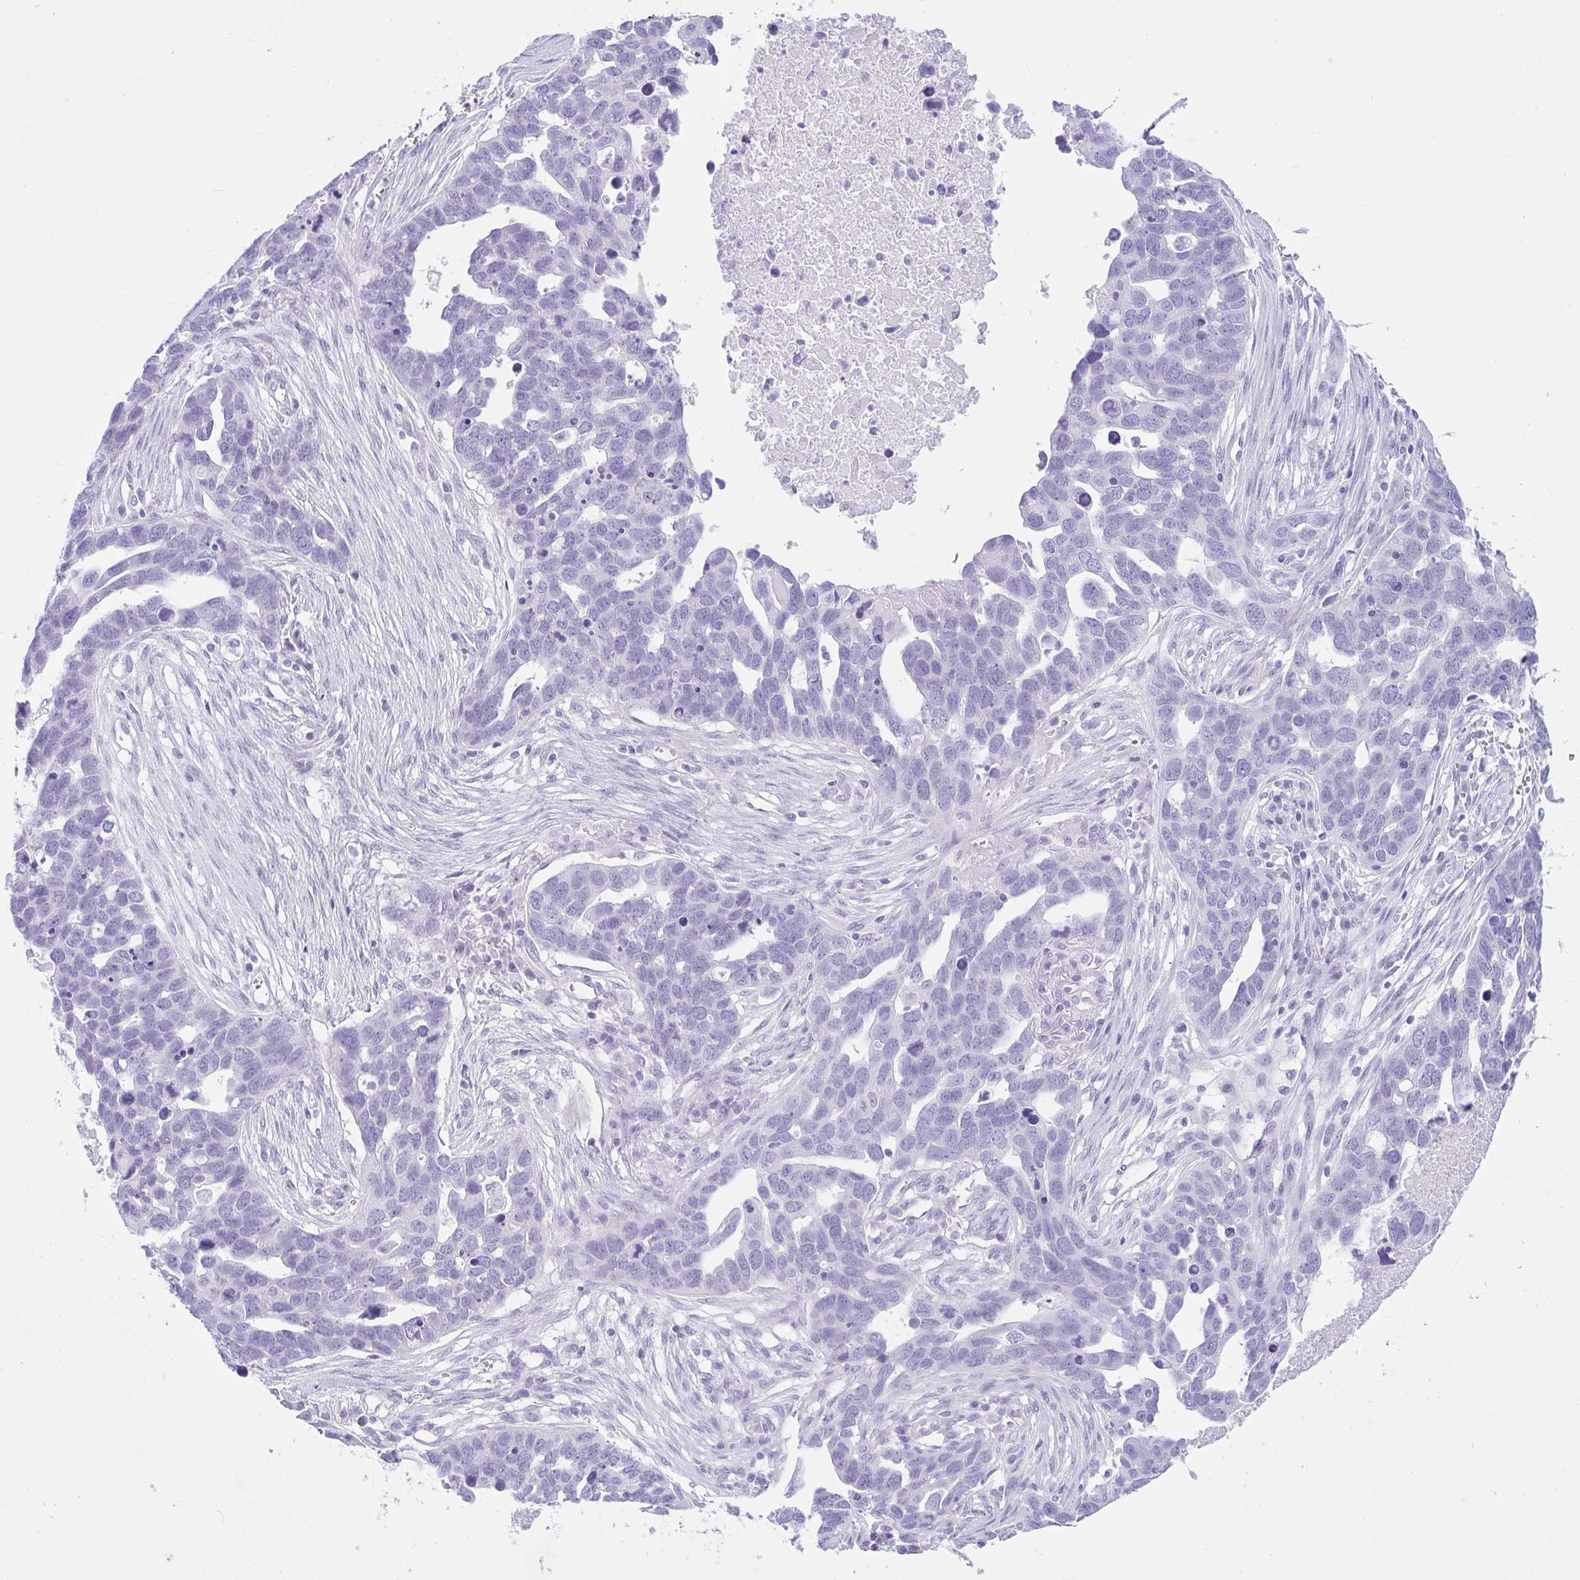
{"staining": {"intensity": "negative", "quantity": "none", "location": "none"}, "tissue": "ovarian cancer", "cell_type": "Tumor cells", "image_type": "cancer", "snomed": [{"axis": "morphology", "description": "Cystadenocarcinoma, serous, NOS"}, {"axis": "topography", "description": "Ovary"}], "caption": "Human ovarian serous cystadenocarcinoma stained for a protein using immunohistochemistry demonstrates no expression in tumor cells.", "gene": "RASL10A", "patient": {"sex": "female", "age": 54}}